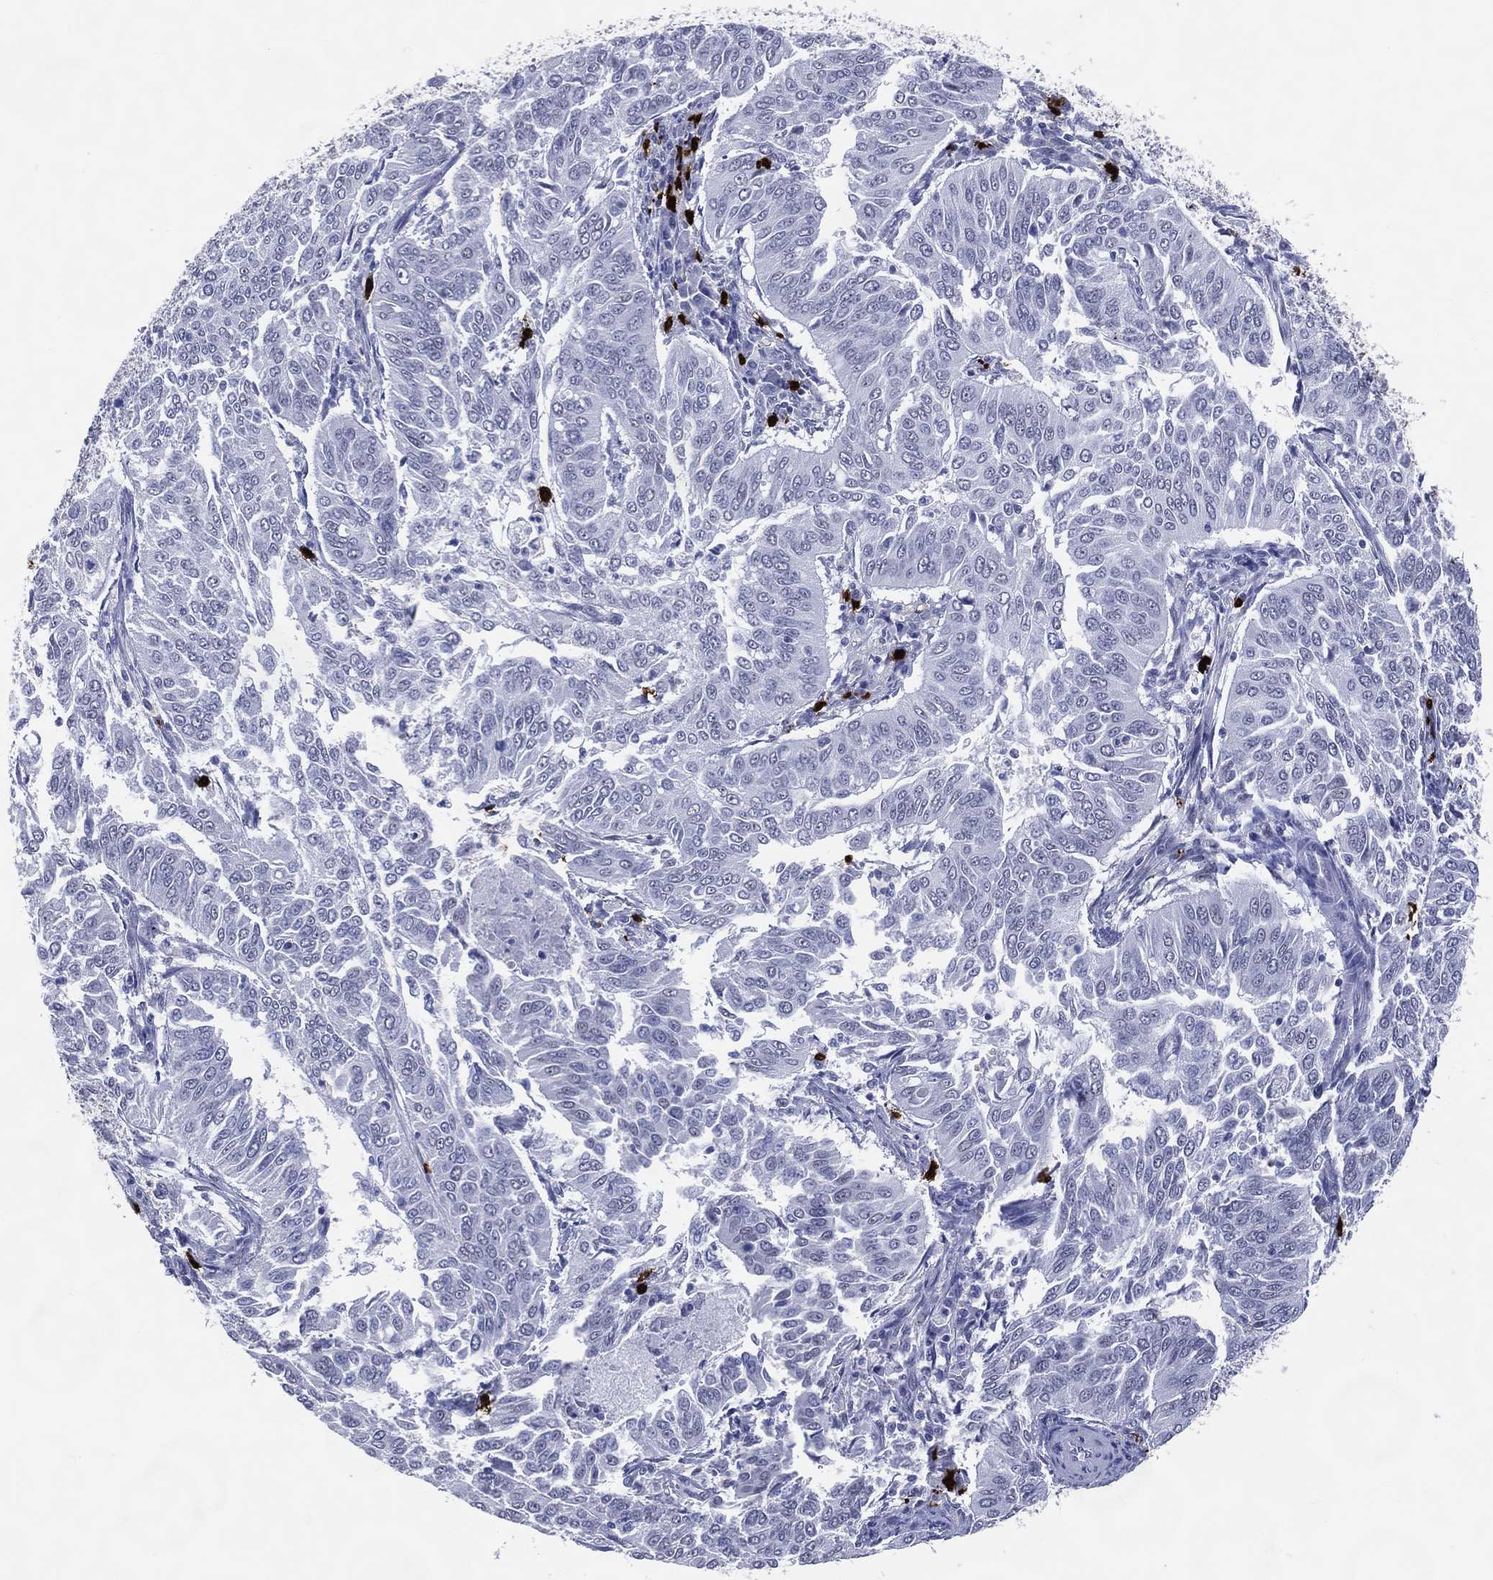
{"staining": {"intensity": "negative", "quantity": "none", "location": "none"}, "tissue": "cervical cancer", "cell_type": "Tumor cells", "image_type": "cancer", "snomed": [{"axis": "morphology", "description": "Normal tissue, NOS"}, {"axis": "morphology", "description": "Squamous cell carcinoma, NOS"}, {"axis": "topography", "description": "Cervix"}], "caption": "The photomicrograph demonstrates no significant staining in tumor cells of cervical cancer.", "gene": "CFAP58", "patient": {"sex": "female", "age": 39}}